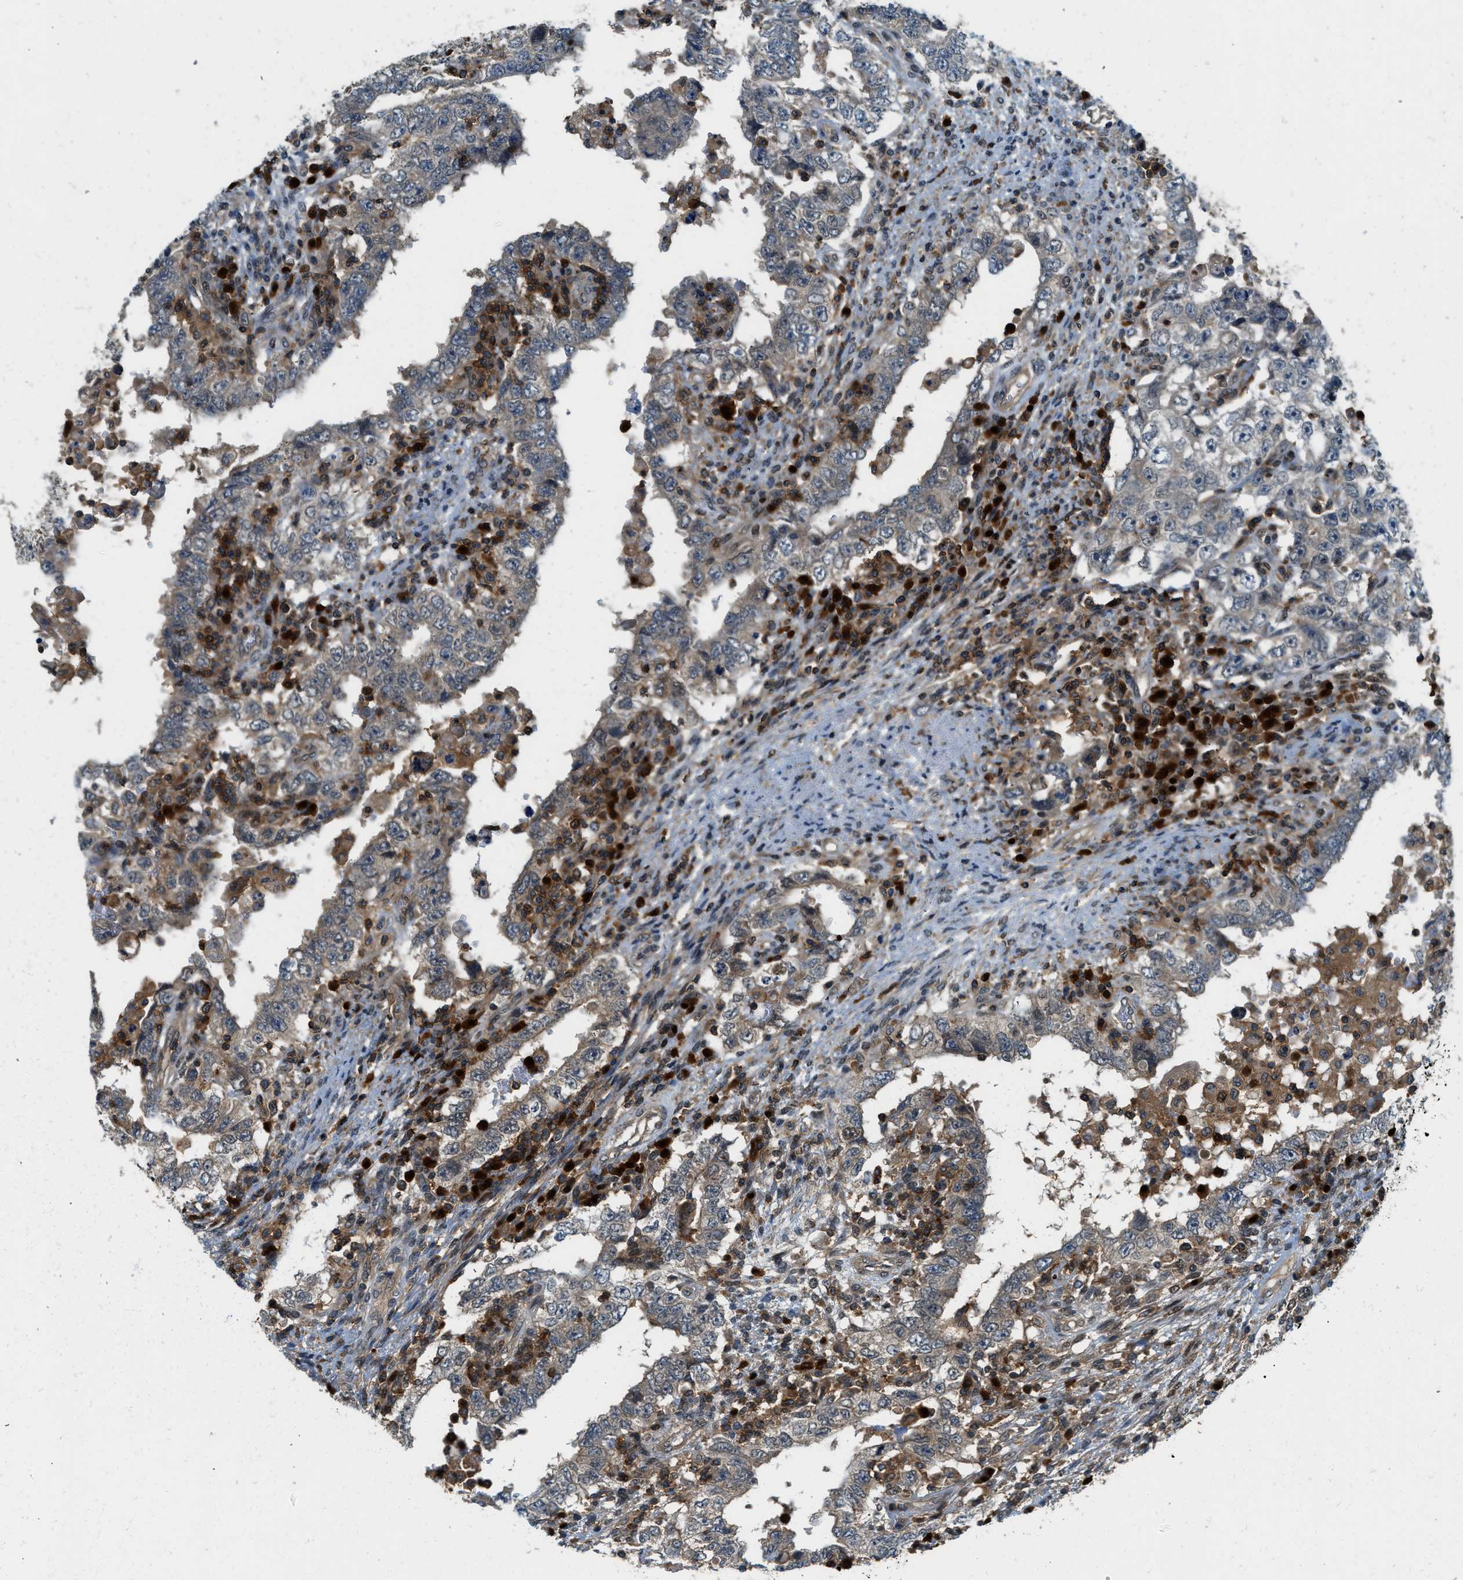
{"staining": {"intensity": "moderate", "quantity": "25%-75%", "location": "cytoplasmic/membranous"}, "tissue": "testis cancer", "cell_type": "Tumor cells", "image_type": "cancer", "snomed": [{"axis": "morphology", "description": "Carcinoma, Embryonal, NOS"}, {"axis": "topography", "description": "Testis"}], "caption": "Moderate cytoplasmic/membranous expression for a protein is identified in about 25%-75% of tumor cells of testis cancer using IHC.", "gene": "GMPPB", "patient": {"sex": "male", "age": 26}}